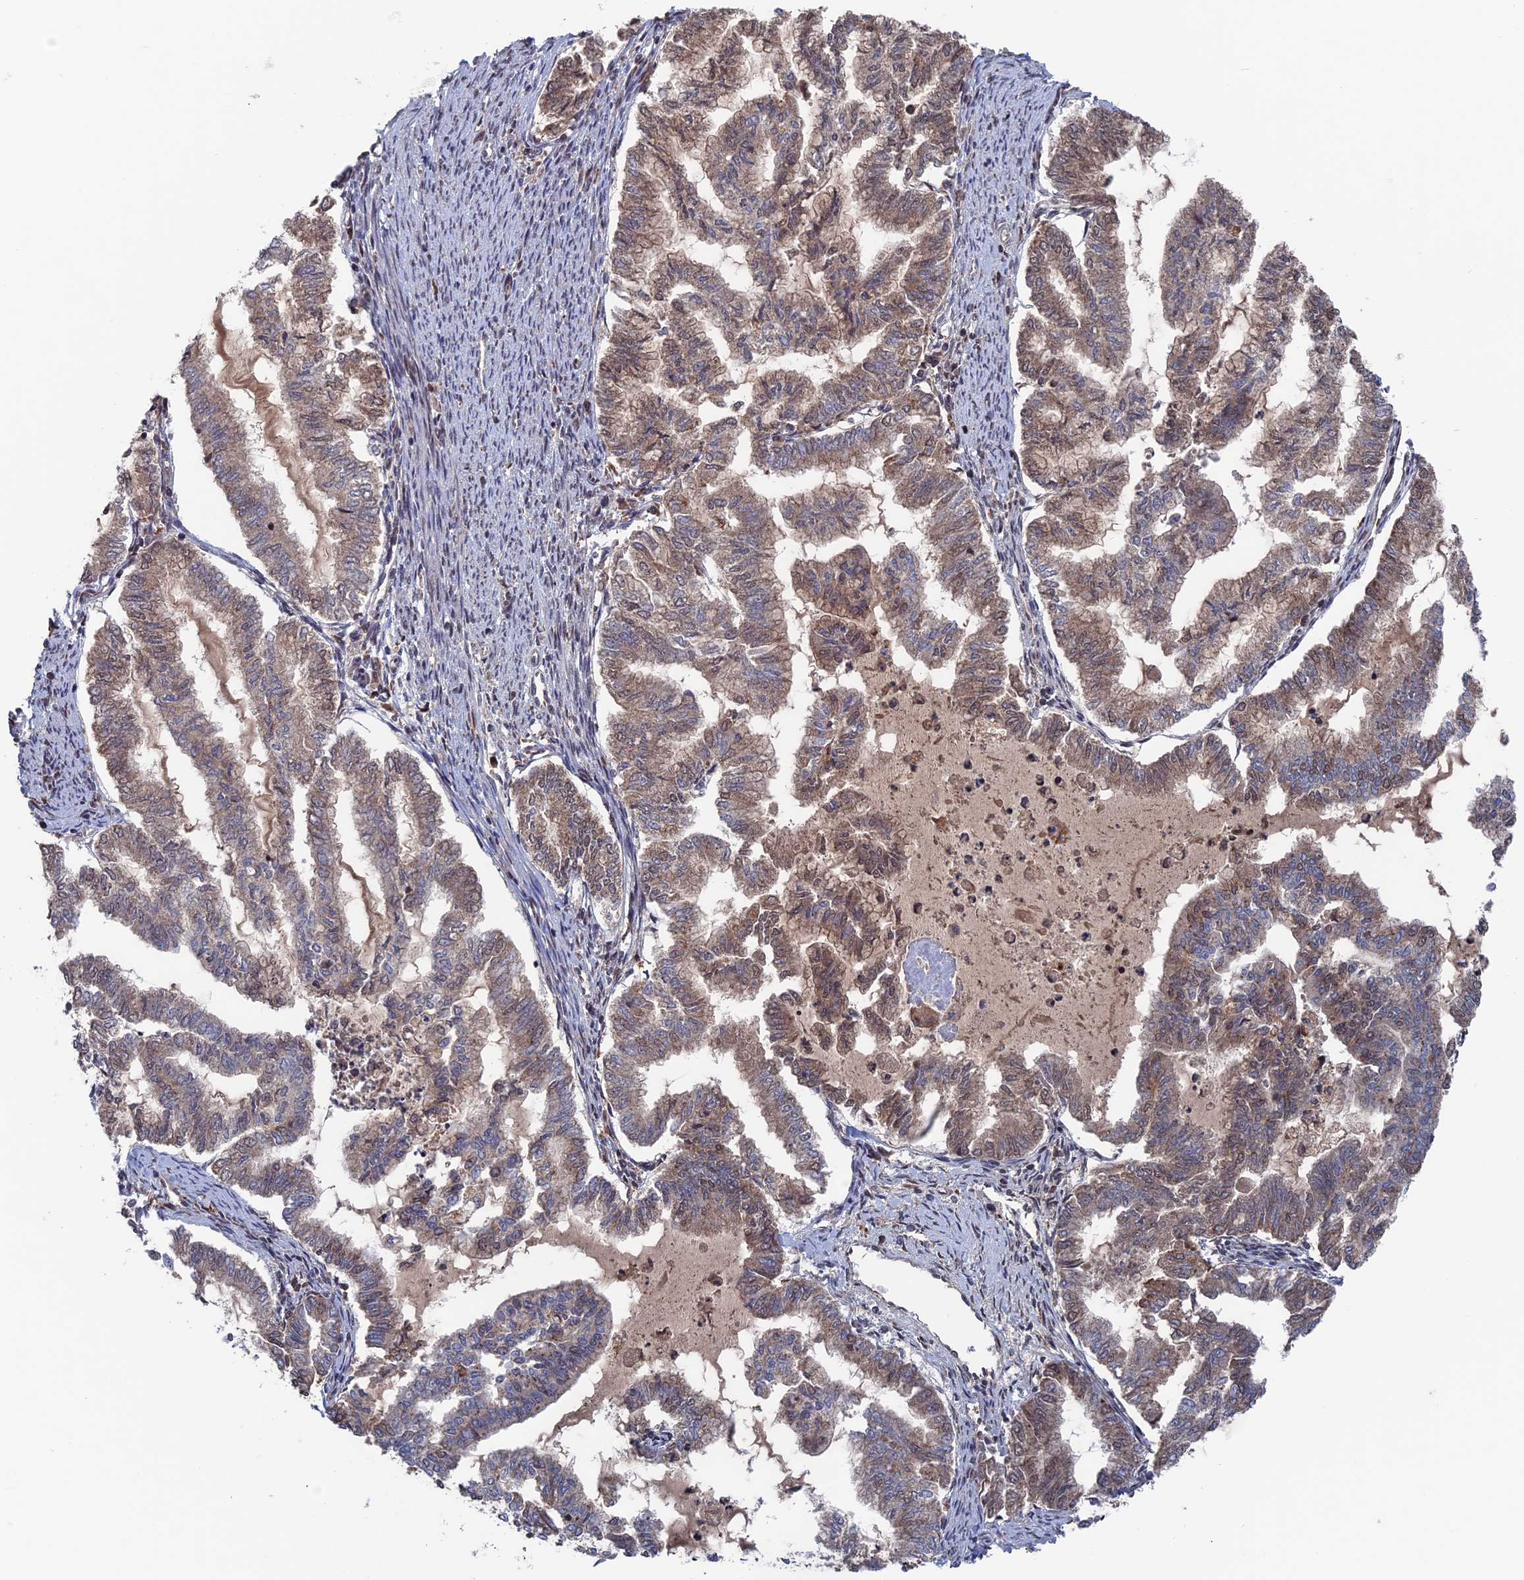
{"staining": {"intensity": "weak", "quantity": "25%-75%", "location": "cytoplasmic/membranous"}, "tissue": "endometrial cancer", "cell_type": "Tumor cells", "image_type": "cancer", "snomed": [{"axis": "morphology", "description": "Adenocarcinoma, NOS"}, {"axis": "topography", "description": "Endometrium"}], "caption": "Weak cytoplasmic/membranous protein expression is appreciated in about 25%-75% of tumor cells in endometrial adenocarcinoma.", "gene": "PLA2G15", "patient": {"sex": "female", "age": 79}}